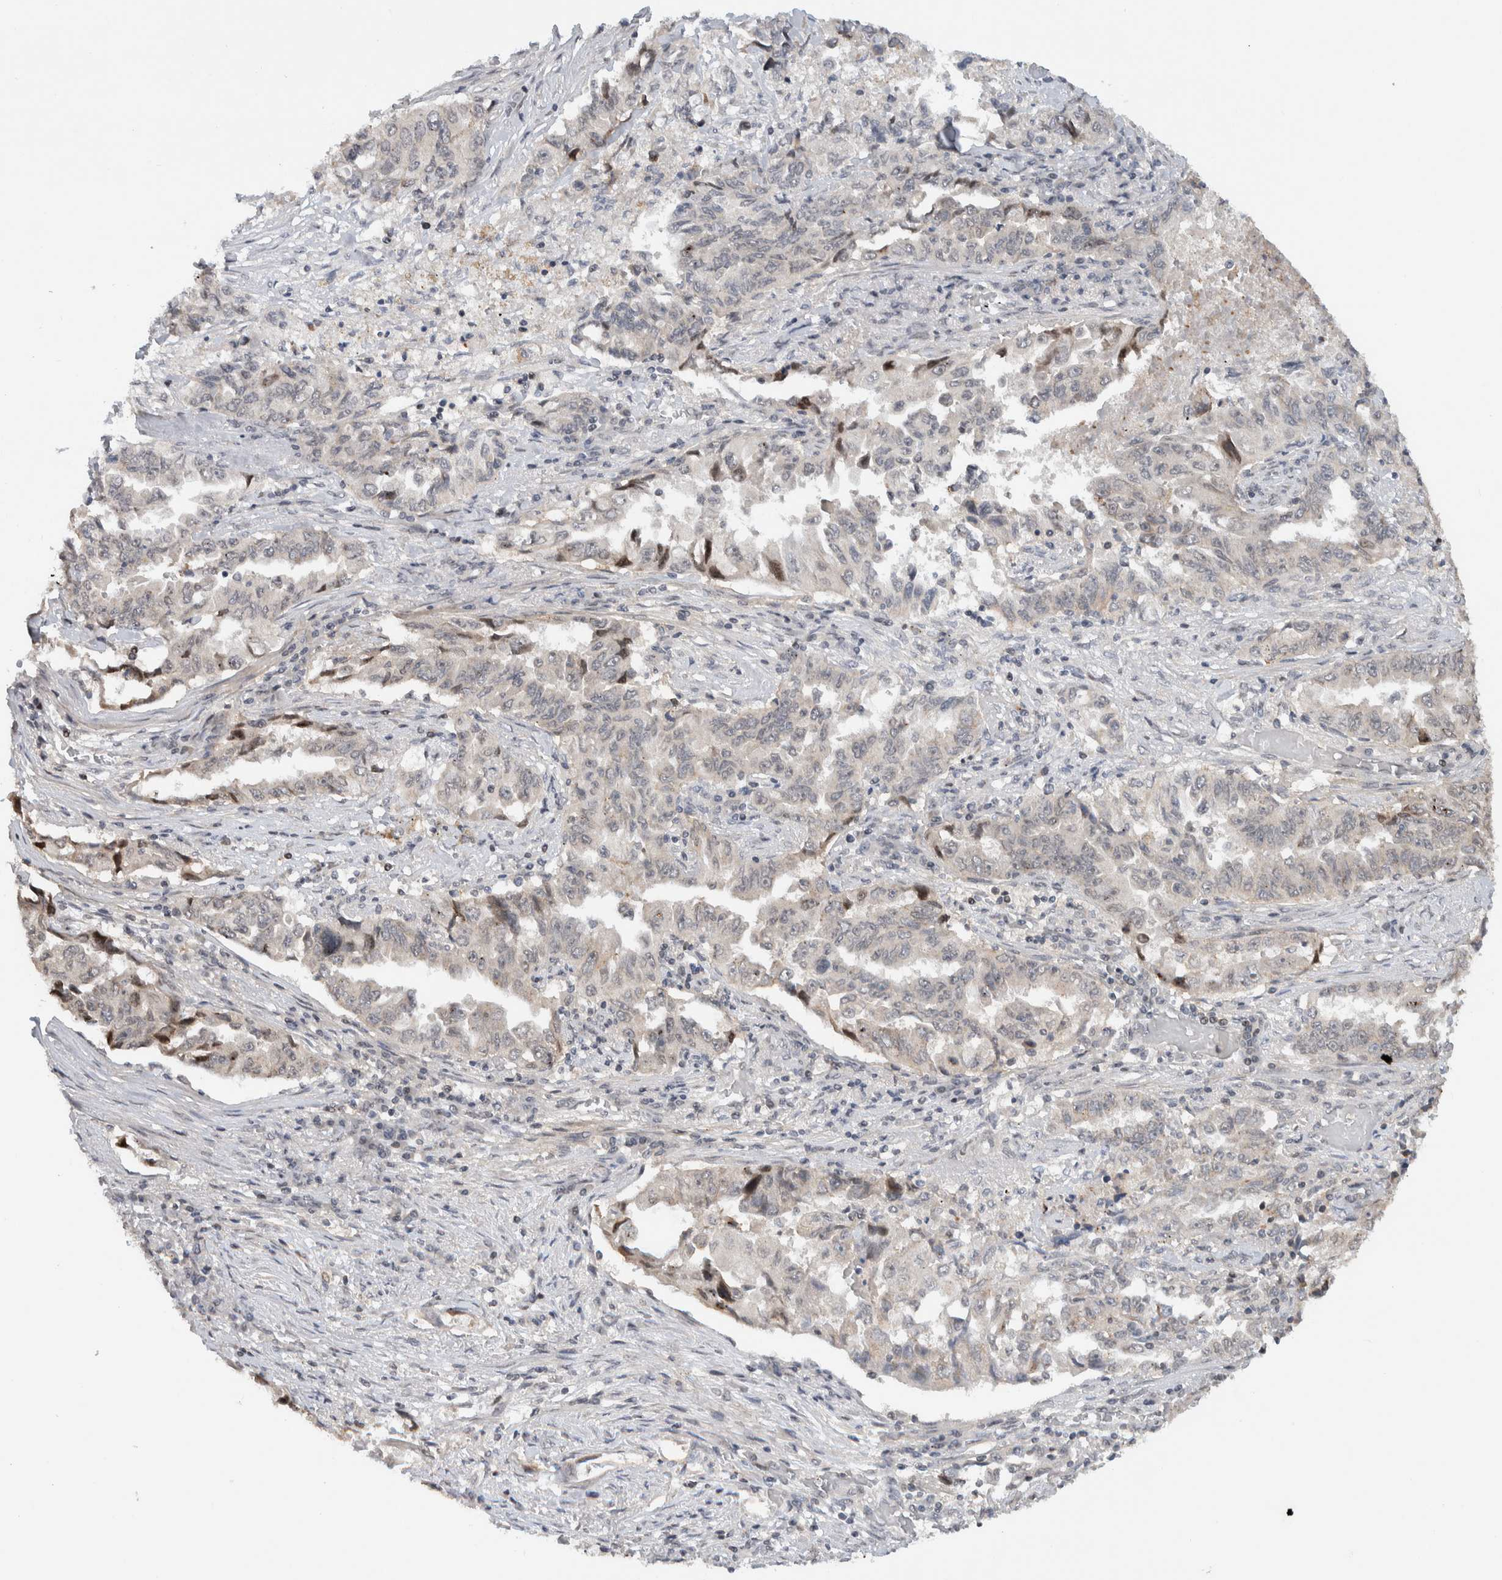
{"staining": {"intensity": "negative", "quantity": "none", "location": "none"}, "tissue": "lung cancer", "cell_type": "Tumor cells", "image_type": "cancer", "snomed": [{"axis": "morphology", "description": "Adenocarcinoma, NOS"}, {"axis": "topography", "description": "Lung"}], "caption": "A histopathology image of adenocarcinoma (lung) stained for a protein shows no brown staining in tumor cells. (DAB IHC, high magnification).", "gene": "ZNF521", "patient": {"sex": "female", "age": 51}}